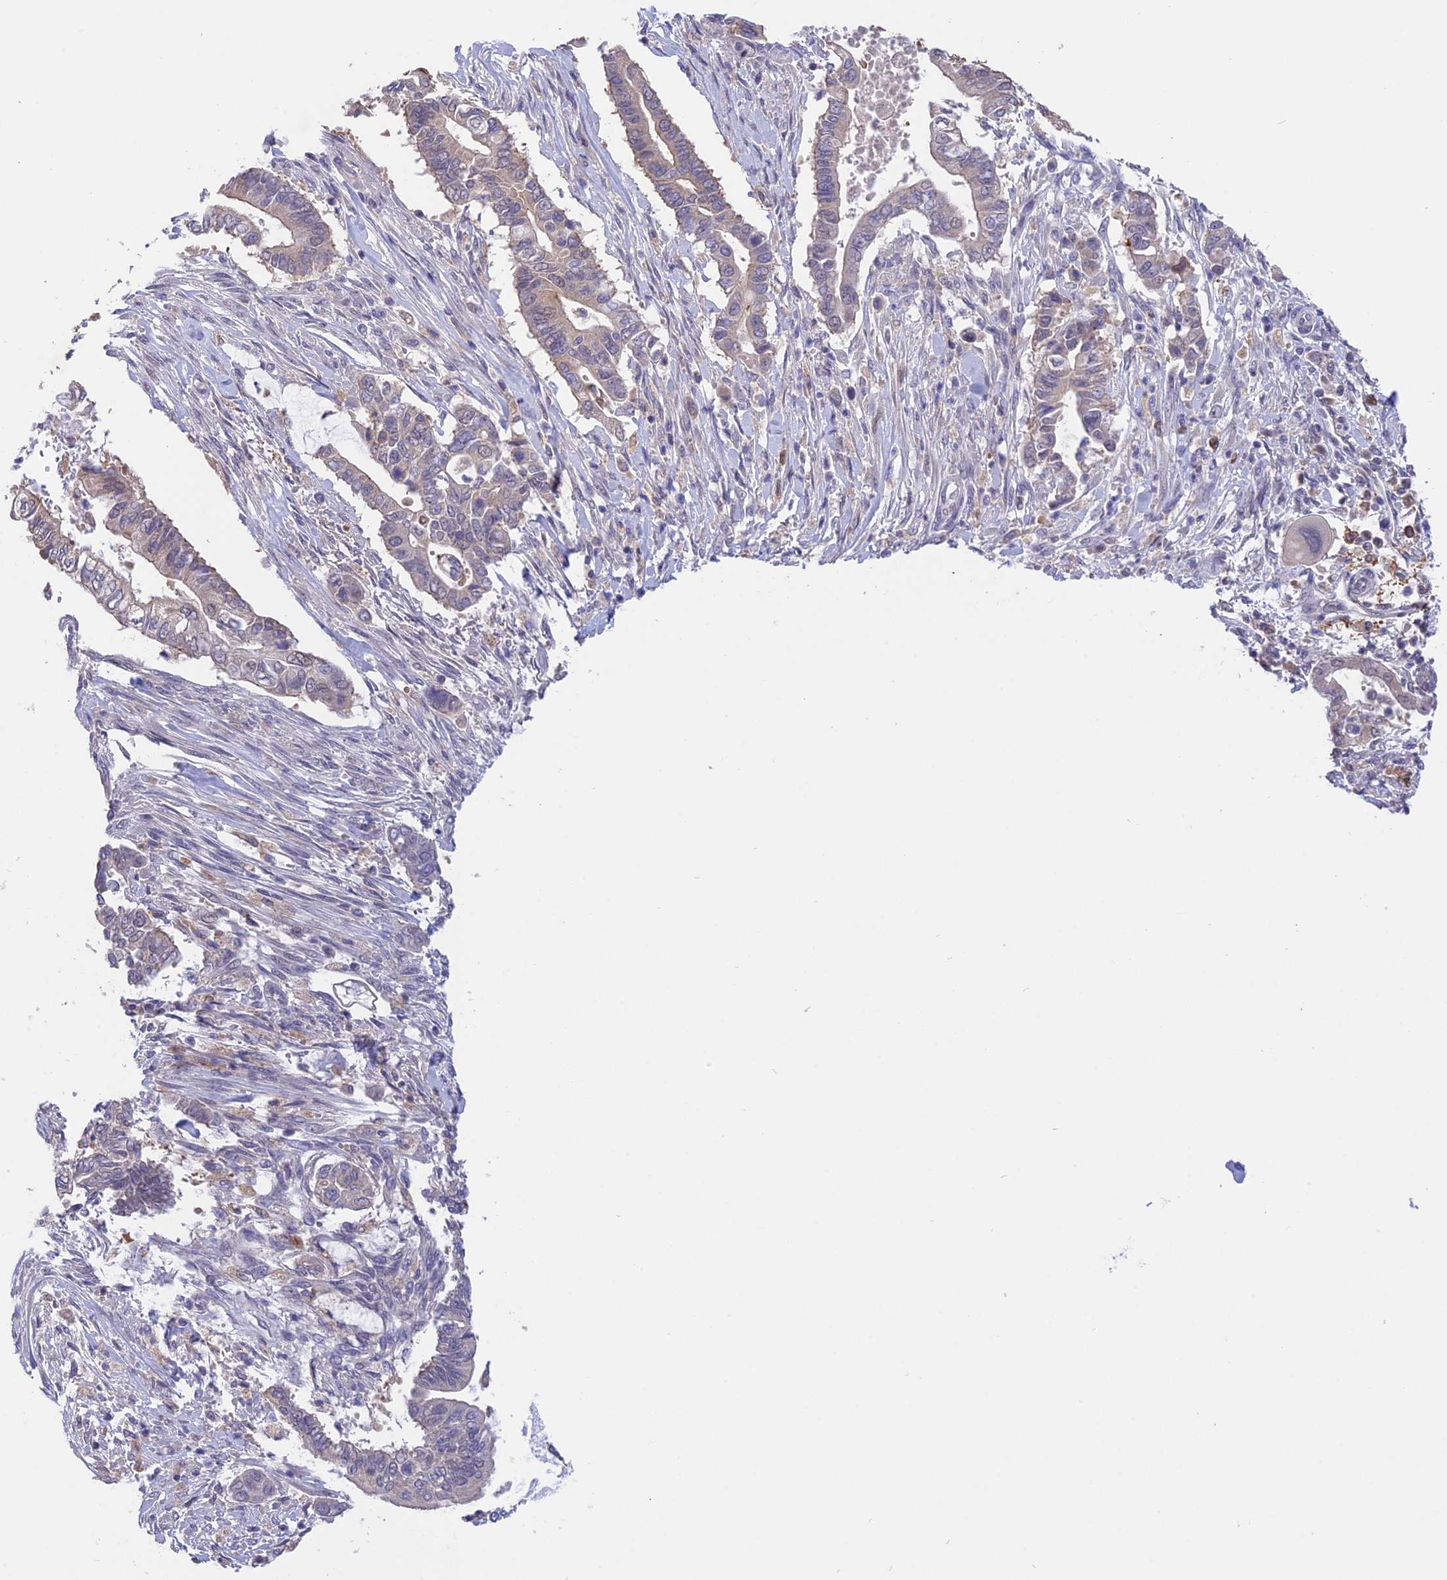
{"staining": {"intensity": "negative", "quantity": "none", "location": "none"}, "tissue": "pancreatic cancer", "cell_type": "Tumor cells", "image_type": "cancer", "snomed": [{"axis": "morphology", "description": "Adenocarcinoma, NOS"}, {"axis": "topography", "description": "Pancreas"}], "caption": "IHC photomicrograph of human pancreatic cancer (adenocarcinoma) stained for a protein (brown), which reveals no expression in tumor cells.", "gene": "KCTD14", "patient": {"sex": "male", "age": 68}}